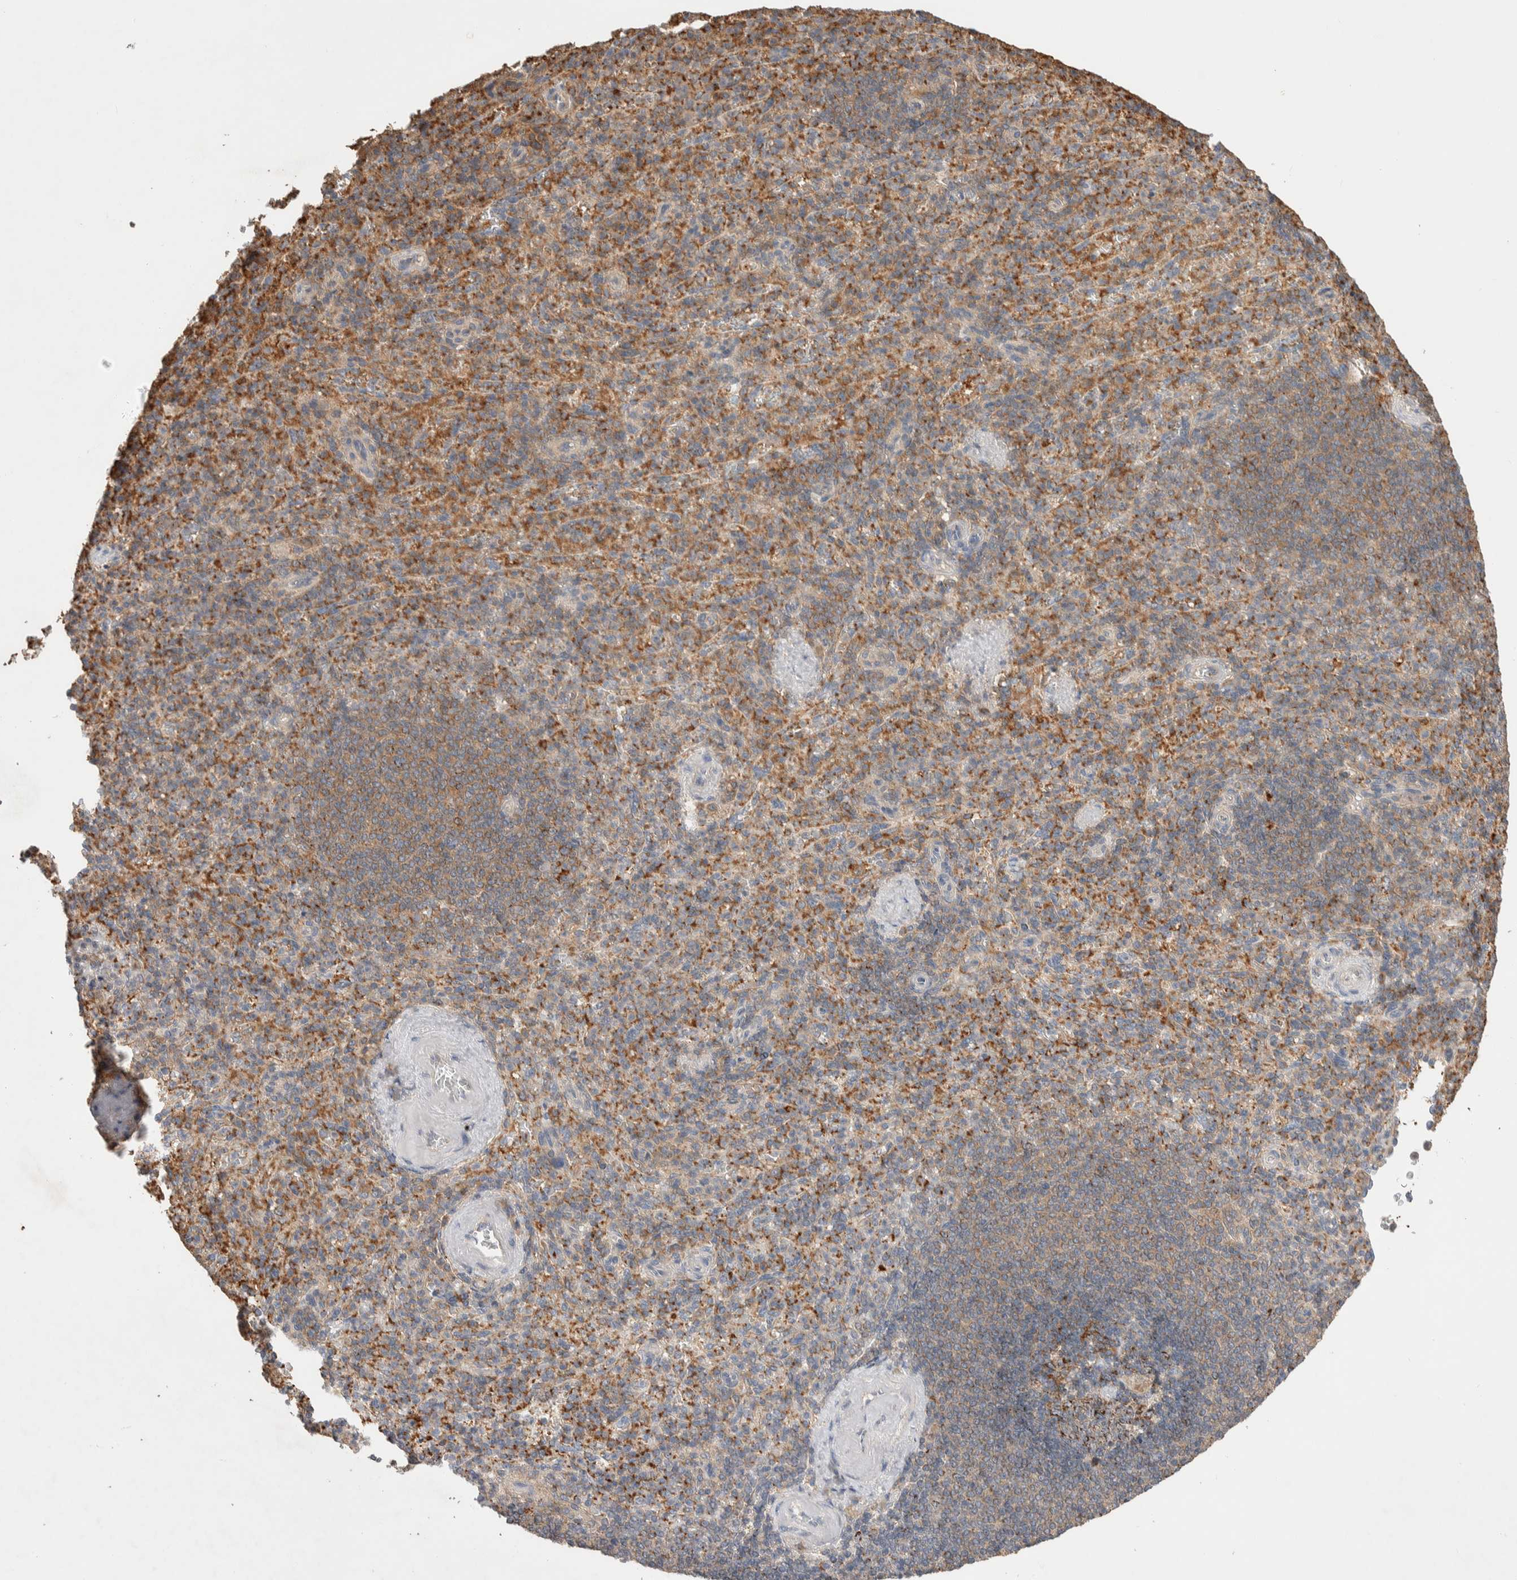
{"staining": {"intensity": "moderate", "quantity": "25%-75%", "location": "cytoplasmic/membranous"}, "tissue": "spleen", "cell_type": "Cells in red pulp", "image_type": "normal", "snomed": [{"axis": "morphology", "description": "Normal tissue, NOS"}, {"axis": "topography", "description": "Spleen"}], "caption": "Brown immunohistochemical staining in benign human spleen reveals moderate cytoplasmic/membranous staining in about 25%-75% of cells in red pulp. Ihc stains the protein of interest in brown and the nuclei are stained blue.", "gene": "DEPTOR", "patient": {"sex": "female", "age": 74}}